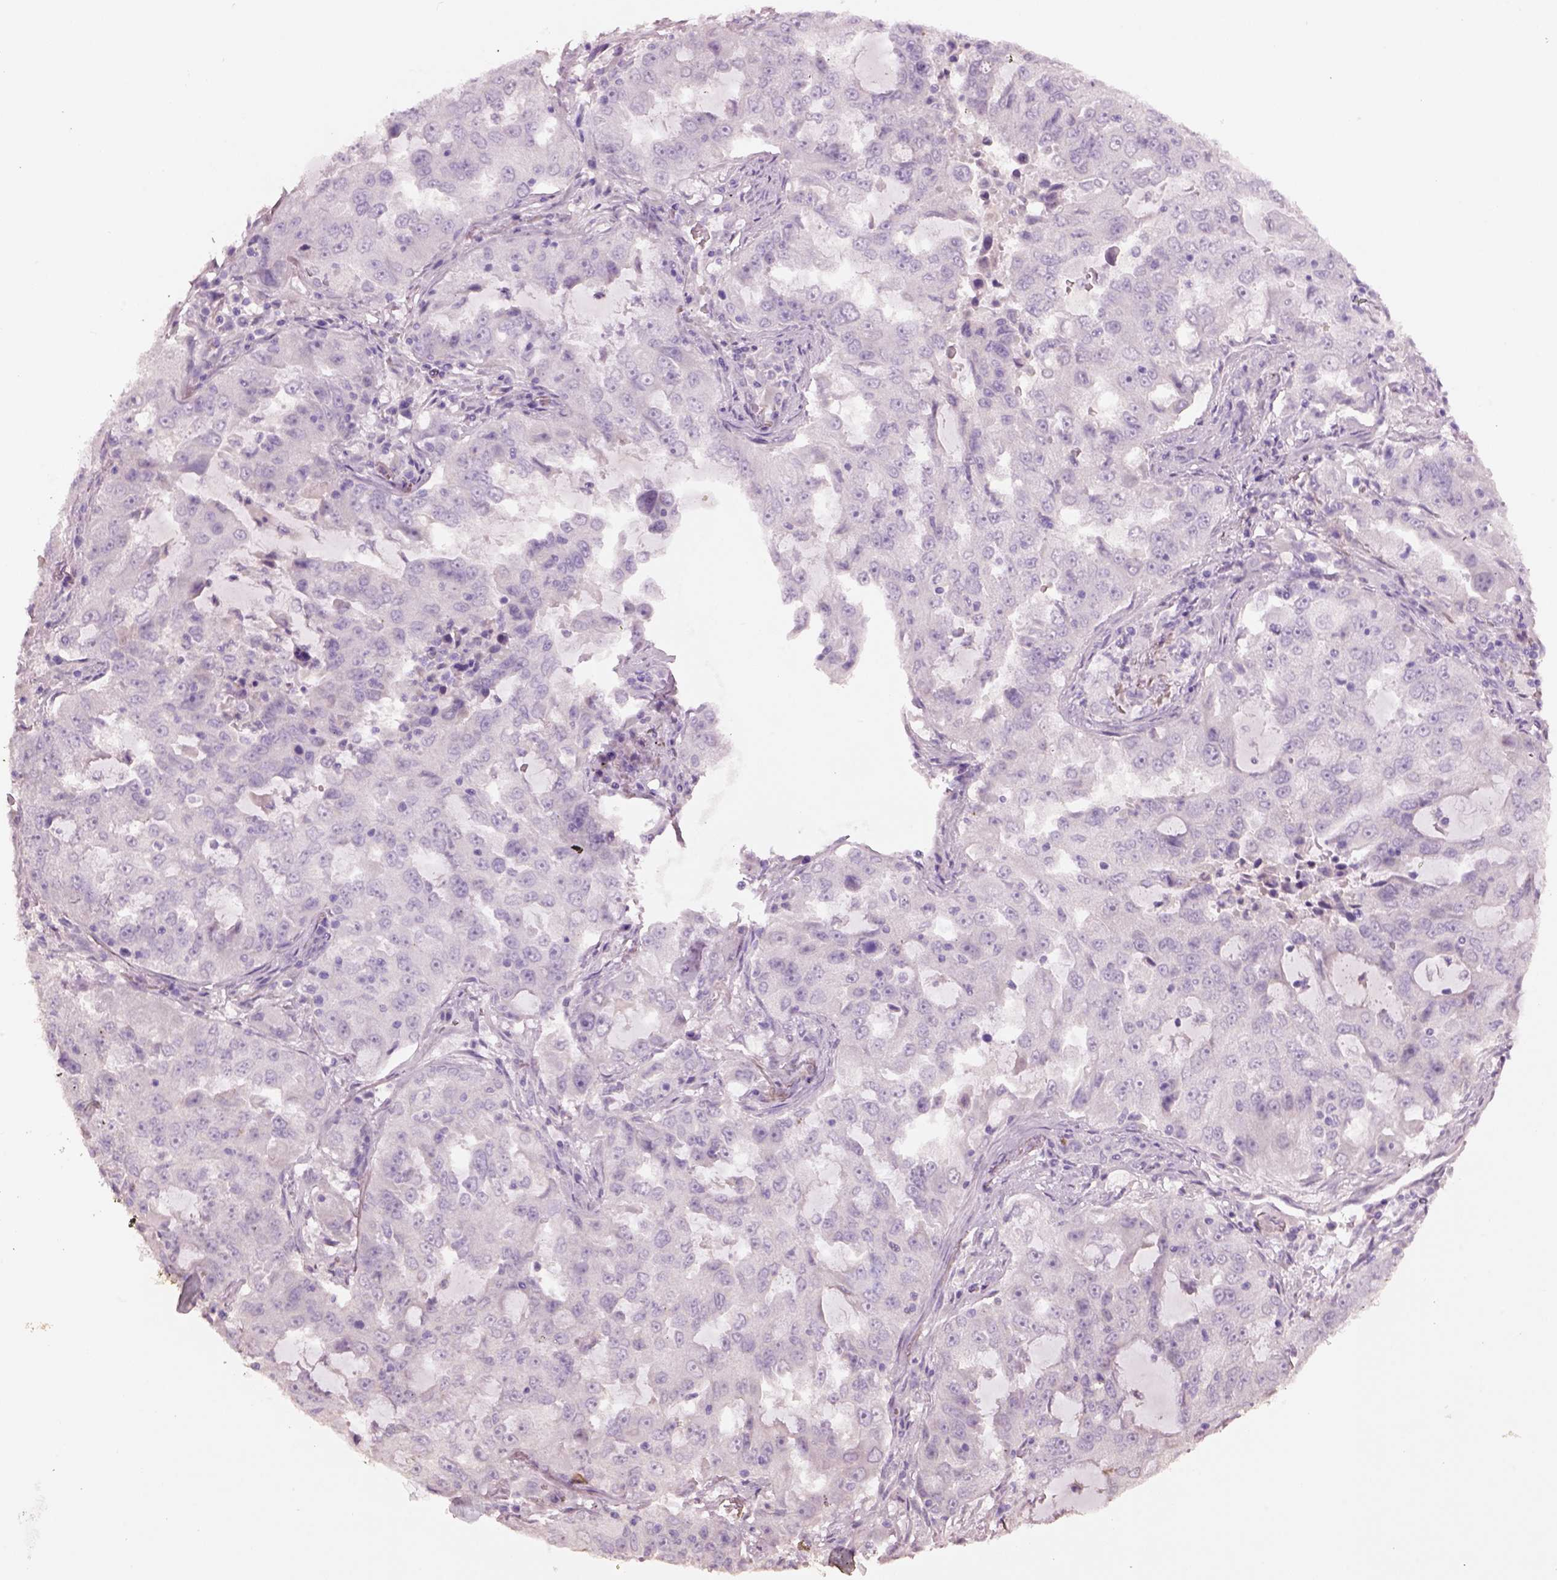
{"staining": {"intensity": "negative", "quantity": "none", "location": "none"}, "tissue": "lung cancer", "cell_type": "Tumor cells", "image_type": "cancer", "snomed": [{"axis": "morphology", "description": "Adenocarcinoma, NOS"}, {"axis": "topography", "description": "Lung"}], "caption": "Tumor cells are negative for protein expression in human adenocarcinoma (lung).", "gene": "KCNIP3", "patient": {"sex": "female", "age": 61}}